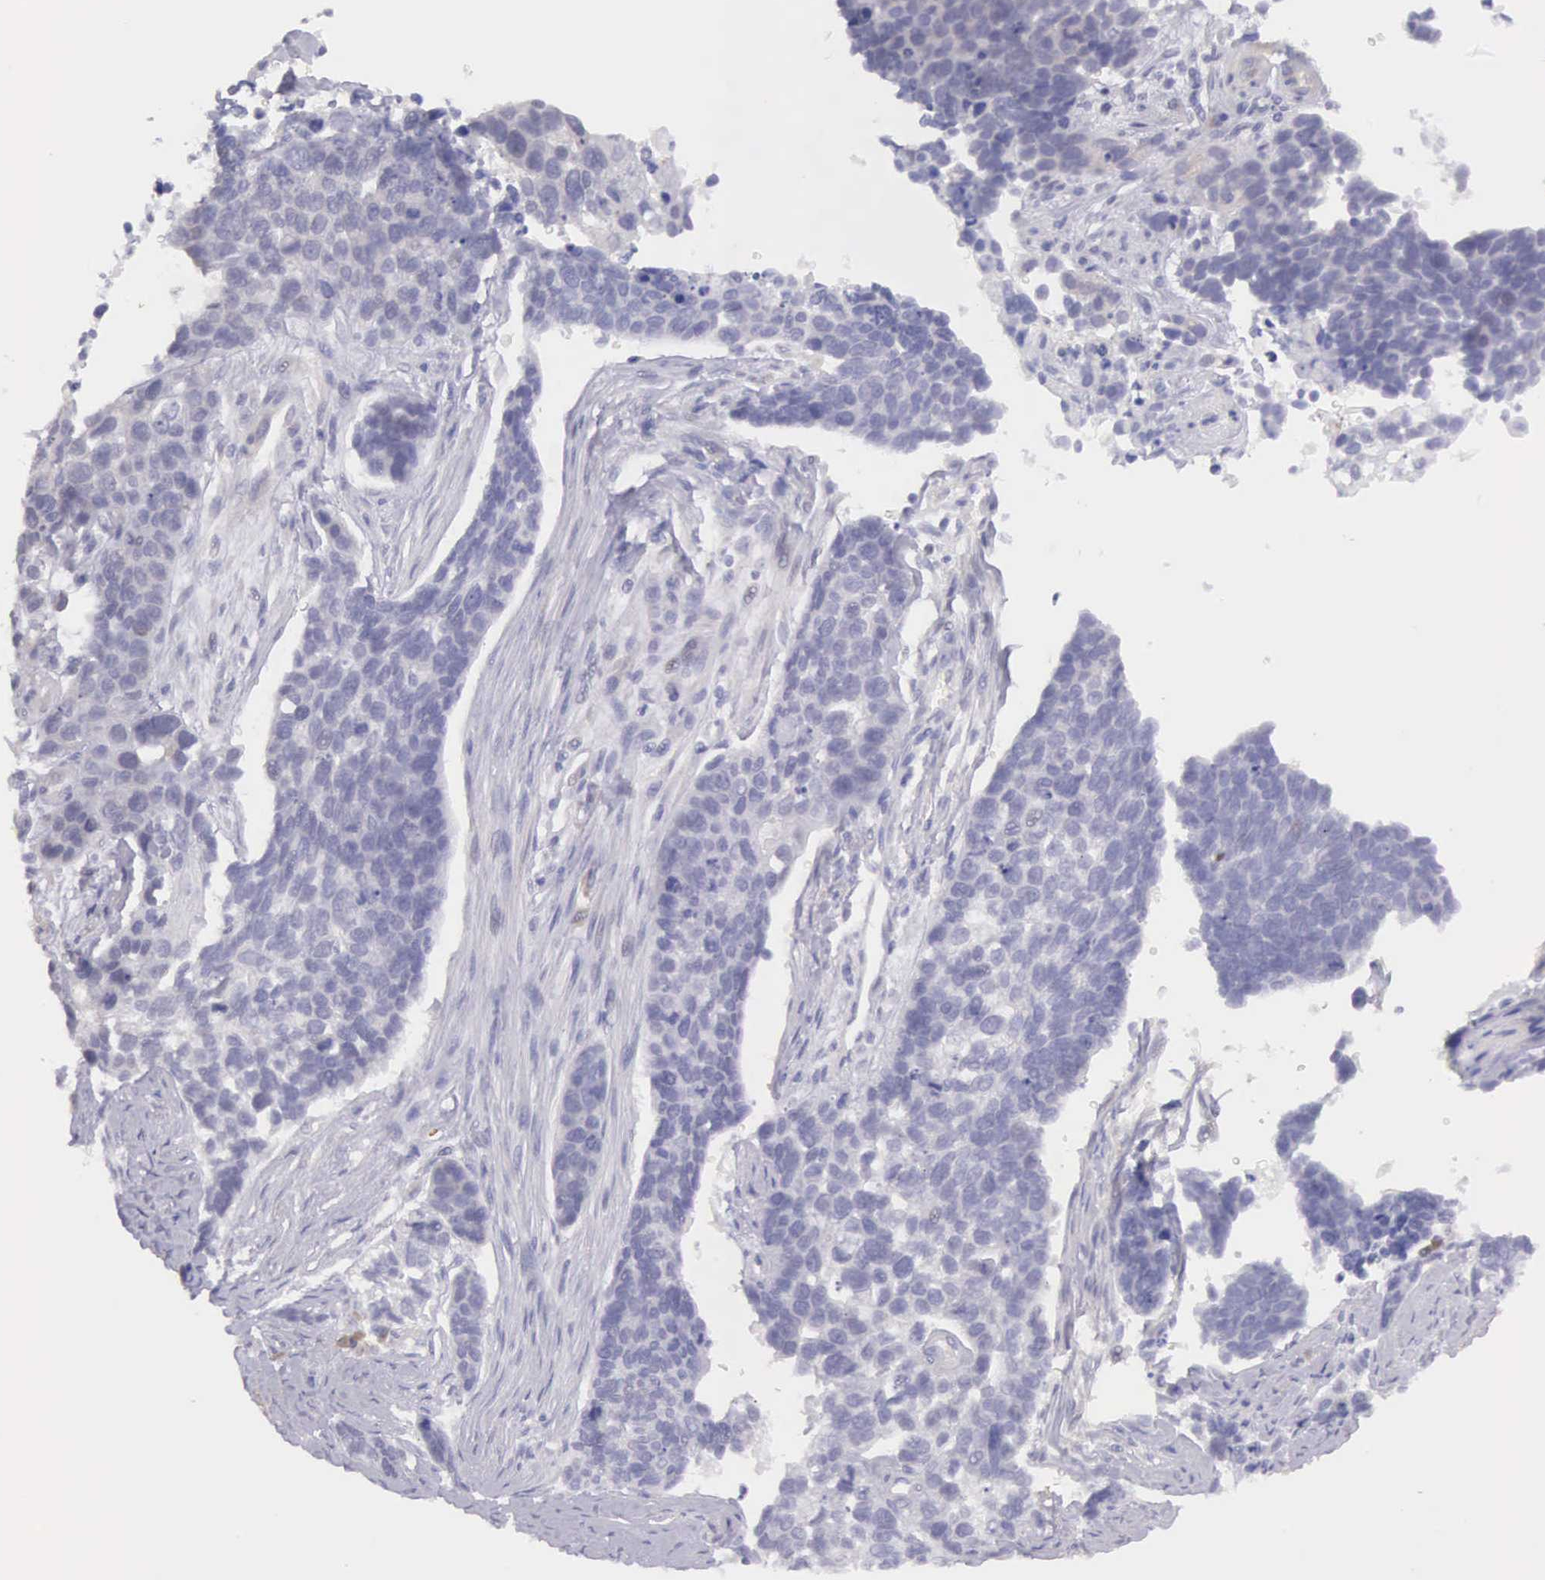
{"staining": {"intensity": "weak", "quantity": "<25%", "location": "cytoplasmic/membranous"}, "tissue": "lung cancer", "cell_type": "Tumor cells", "image_type": "cancer", "snomed": [{"axis": "morphology", "description": "Squamous cell carcinoma, NOS"}, {"axis": "topography", "description": "Lymph node"}, {"axis": "topography", "description": "Lung"}], "caption": "Tumor cells are negative for protein expression in human lung squamous cell carcinoma.", "gene": "ARFGAP3", "patient": {"sex": "male", "age": 74}}